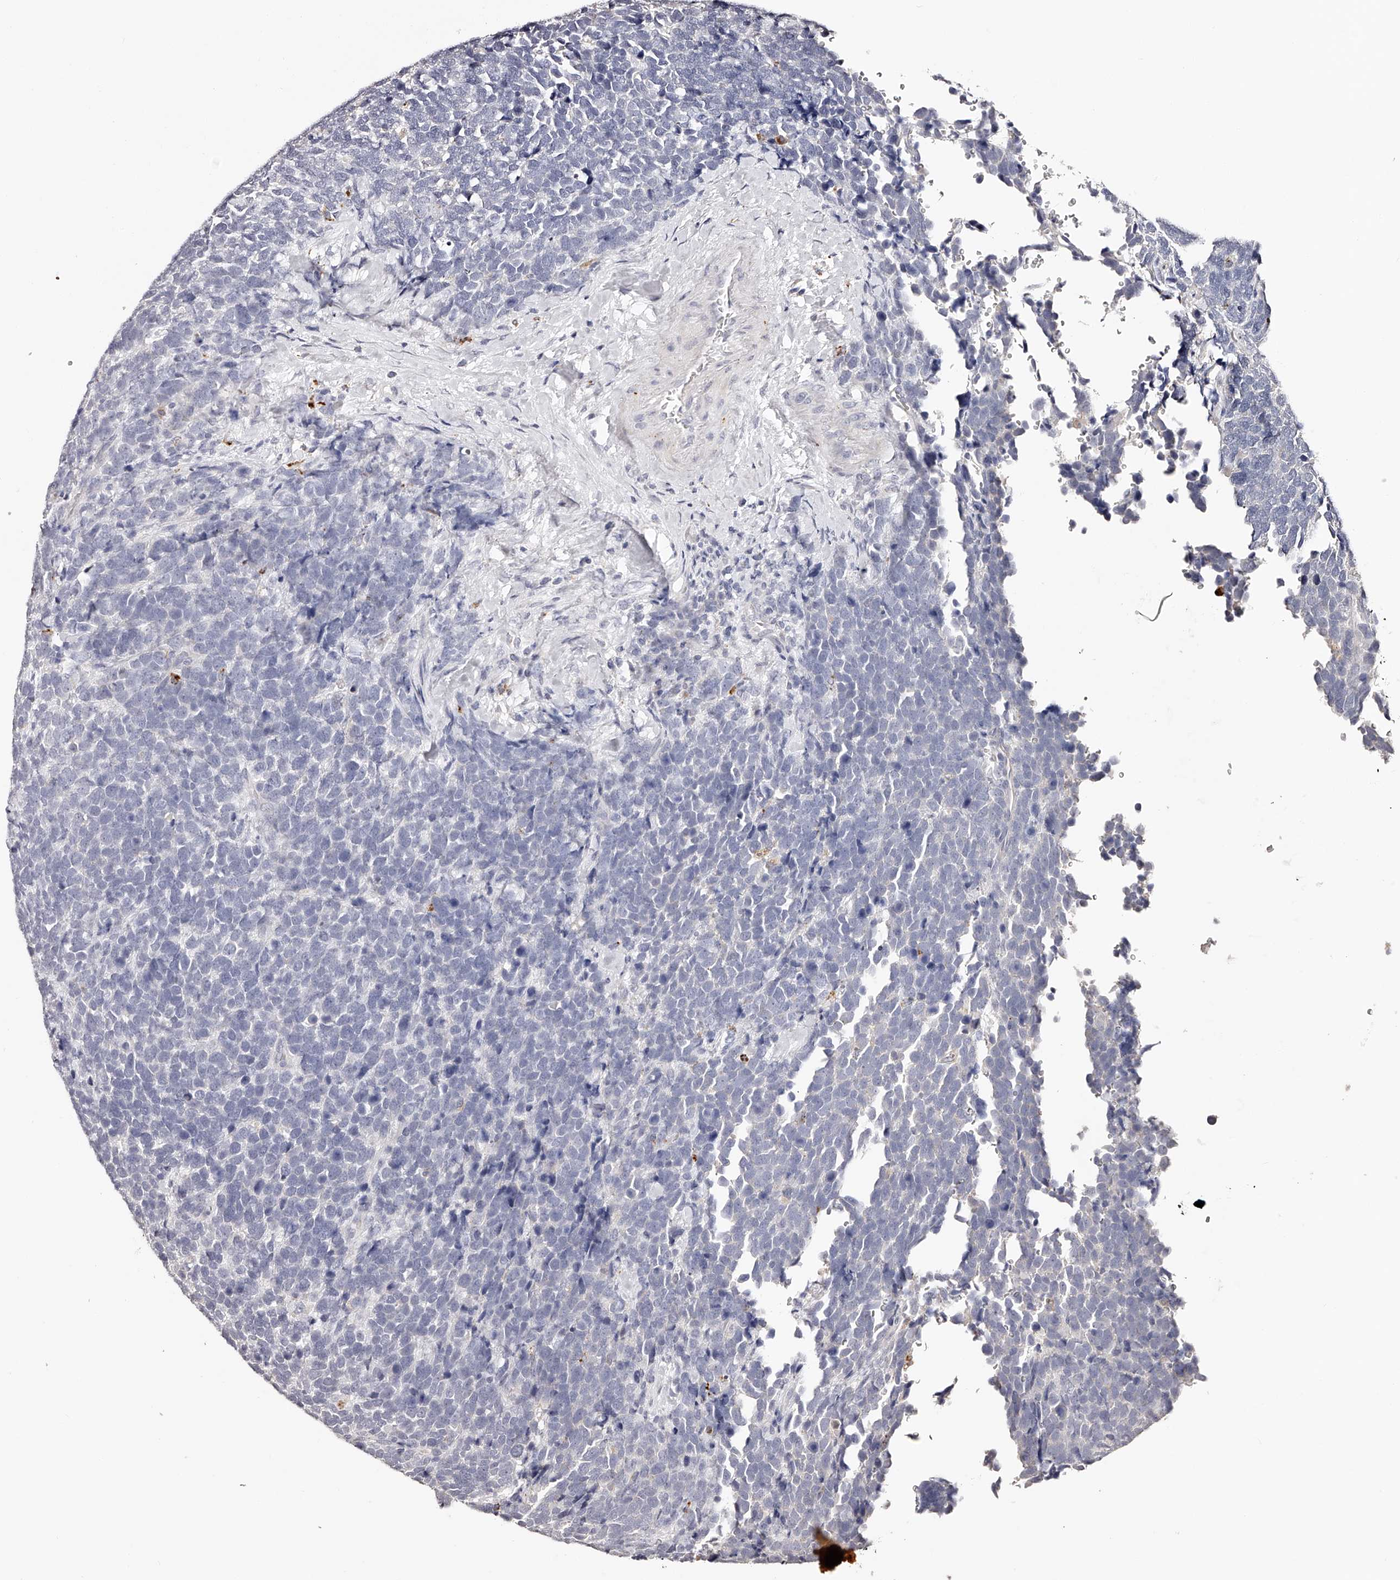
{"staining": {"intensity": "negative", "quantity": "none", "location": "none"}, "tissue": "urothelial cancer", "cell_type": "Tumor cells", "image_type": "cancer", "snomed": [{"axis": "morphology", "description": "Urothelial carcinoma, High grade"}, {"axis": "topography", "description": "Urinary bladder"}], "caption": "The photomicrograph shows no staining of tumor cells in urothelial cancer.", "gene": "SLC35D3", "patient": {"sex": "female", "age": 82}}